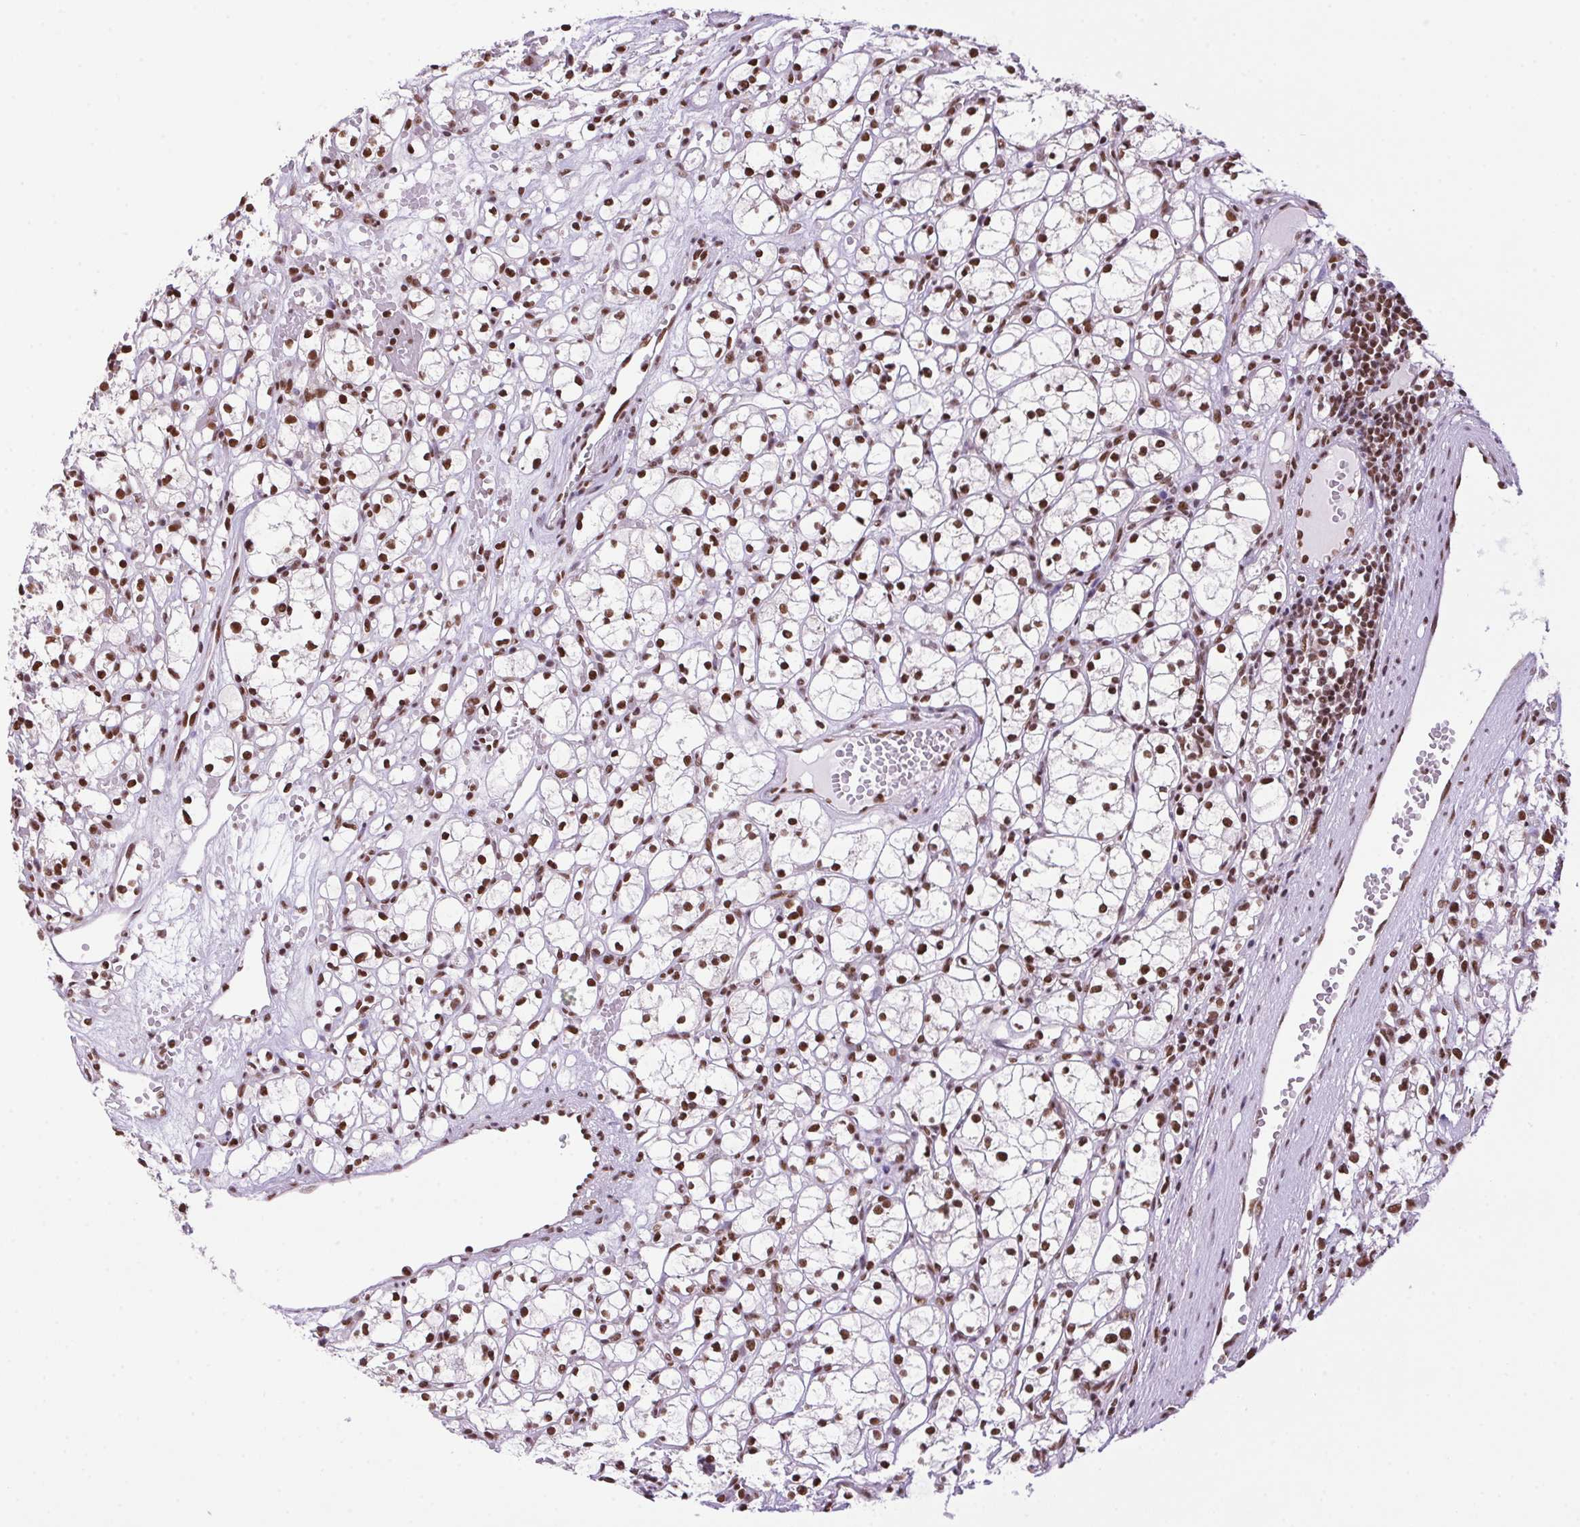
{"staining": {"intensity": "strong", "quantity": ">75%", "location": "nuclear"}, "tissue": "renal cancer", "cell_type": "Tumor cells", "image_type": "cancer", "snomed": [{"axis": "morphology", "description": "Adenocarcinoma, NOS"}, {"axis": "topography", "description": "Kidney"}], "caption": "The photomicrograph displays a brown stain indicating the presence of a protein in the nuclear of tumor cells in renal adenocarcinoma.", "gene": "ZNF207", "patient": {"sex": "female", "age": 59}}